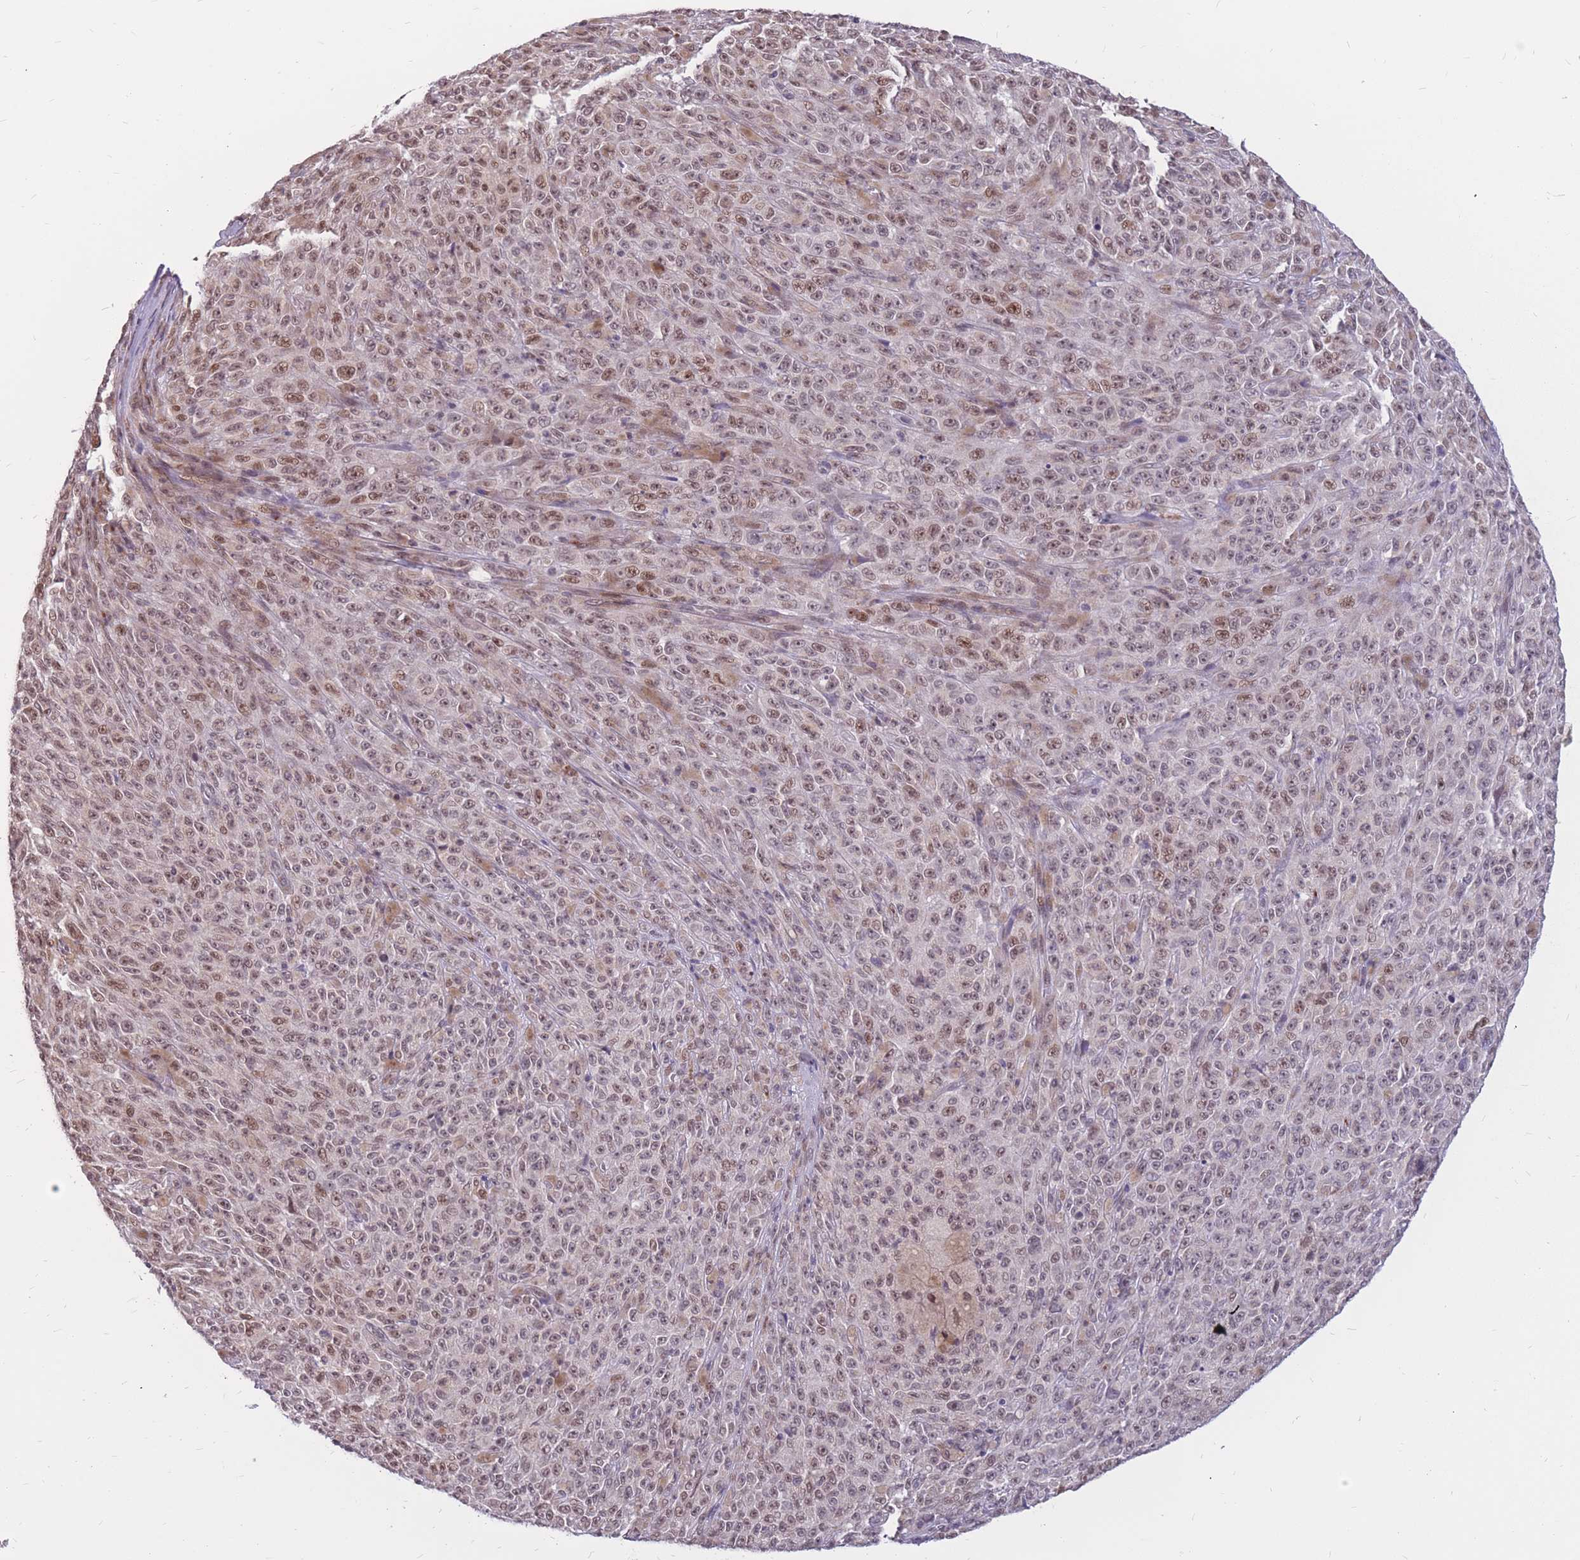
{"staining": {"intensity": "moderate", "quantity": ">75%", "location": "nuclear"}, "tissue": "melanoma", "cell_type": "Tumor cells", "image_type": "cancer", "snomed": [{"axis": "morphology", "description": "Malignant melanoma, NOS"}, {"axis": "topography", "description": "Skin"}], "caption": "A micrograph of melanoma stained for a protein demonstrates moderate nuclear brown staining in tumor cells.", "gene": "ADD2", "patient": {"sex": "female", "age": 82}}